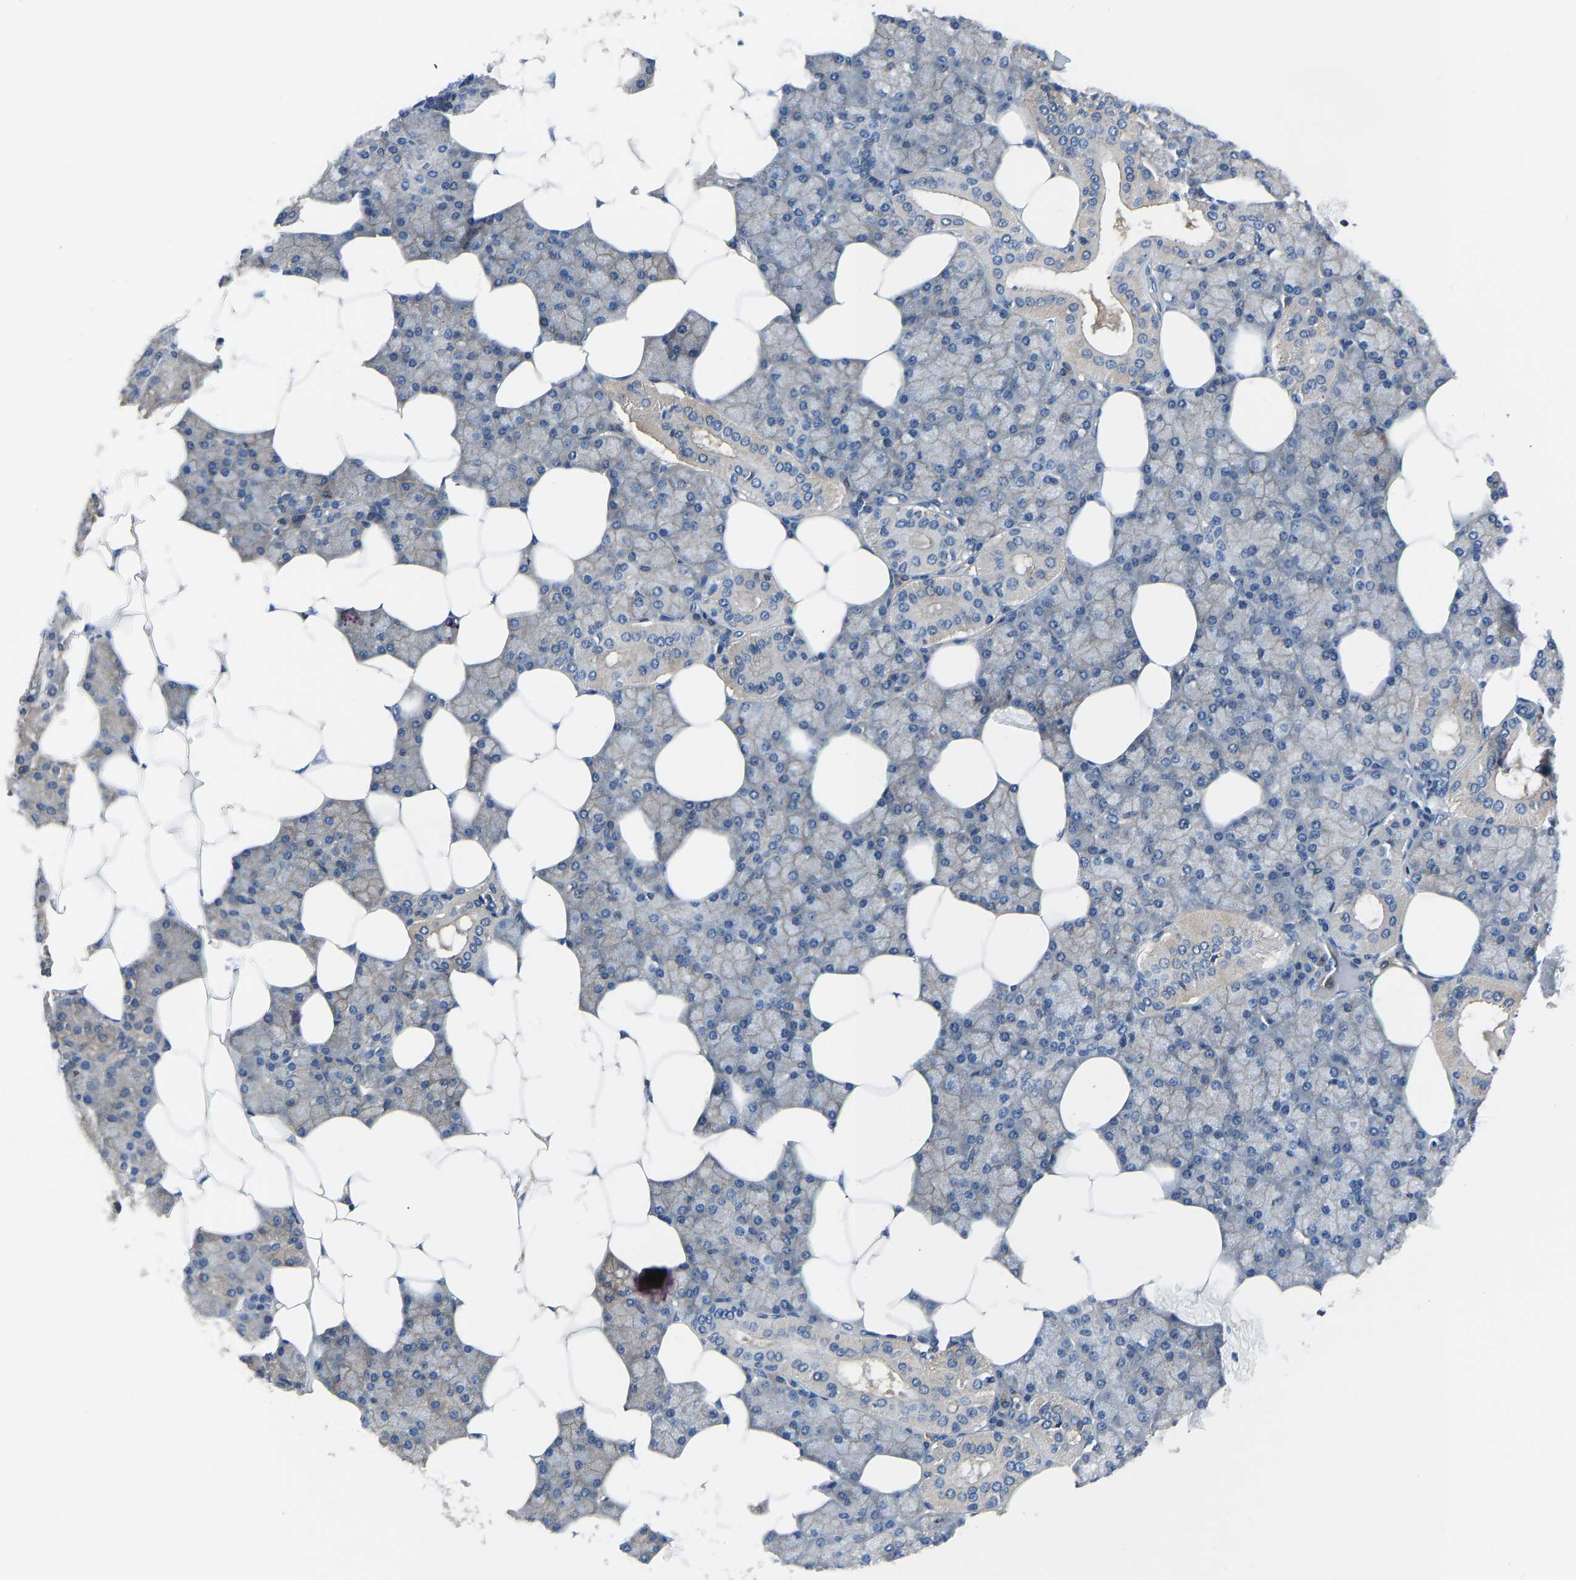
{"staining": {"intensity": "moderate", "quantity": "25%-75%", "location": "cytoplasmic/membranous"}, "tissue": "salivary gland", "cell_type": "Glandular cells", "image_type": "normal", "snomed": [{"axis": "morphology", "description": "Normal tissue, NOS"}, {"axis": "topography", "description": "Salivary gland"}], "caption": "Immunohistochemistry (DAB) staining of normal human salivary gland shows moderate cytoplasmic/membranous protein positivity in approximately 25%-75% of glandular cells. The protein is stained brown, and the nuclei are stained in blue (DAB (3,3'-diaminobenzidine) IHC with brightfield microscopy, high magnification).", "gene": "PRKAR1A", "patient": {"sex": "male", "age": 62}}